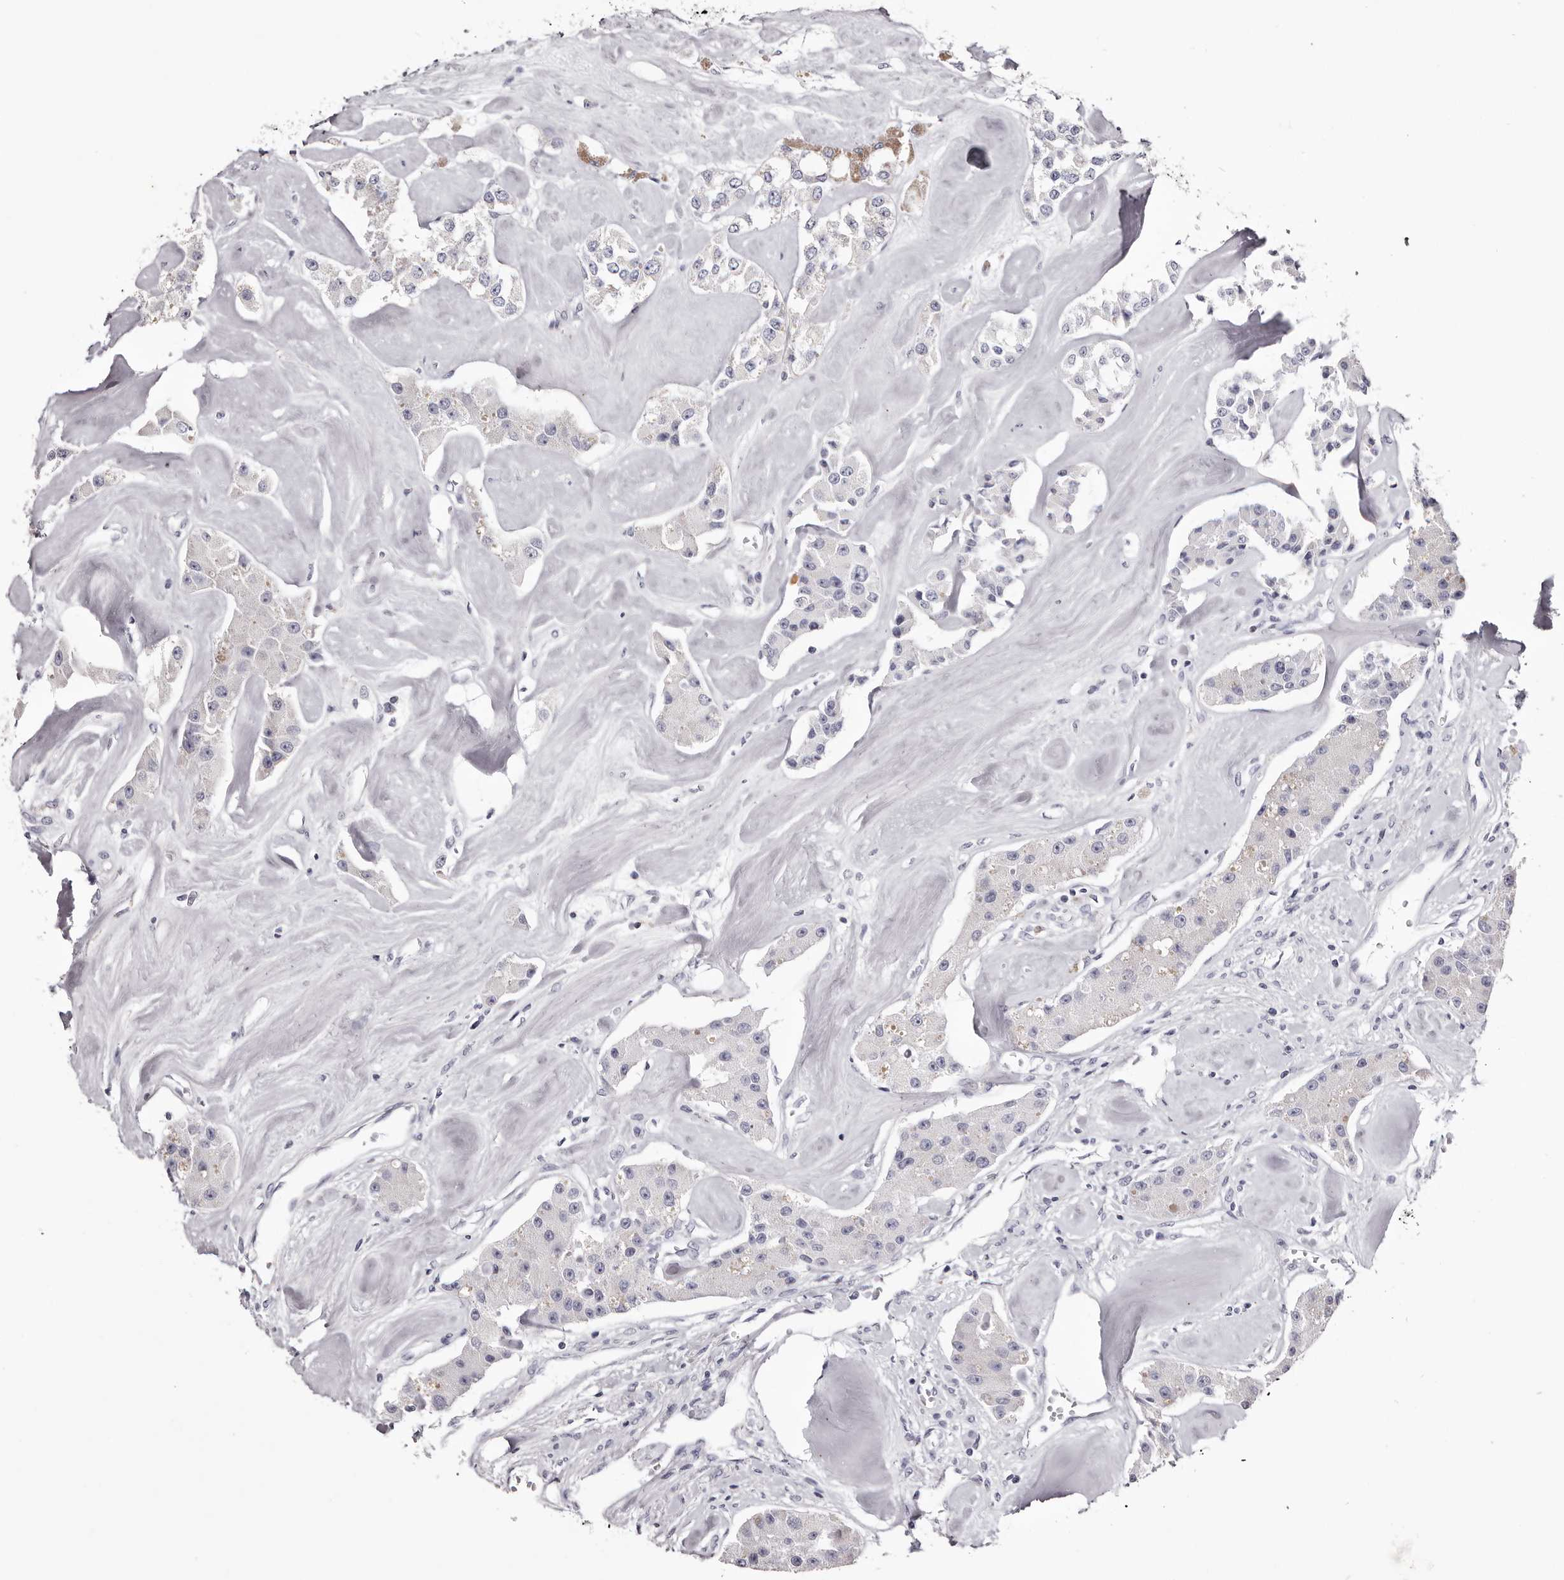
{"staining": {"intensity": "negative", "quantity": "none", "location": "none"}, "tissue": "carcinoid", "cell_type": "Tumor cells", "image_type": "cancer", "snomed": [{"axis": "morphology", "description": "Carcinoid, malignant, NOS"}, {"axis": "topography", "description": "Pancreas"}], "caption": "DAB (3,3'-diaminobenzidine) immunohistochemical staining of malignant carcinoid exhibits no significant expression in tumor cells. (Stains: DAB immunohistochemistry (IHC) with hematoxylin counter stain, Microscopy: brightfield microscopy at high magnification).", "gene": "CA6", "patient": {"sex": "male", "age": 41}}